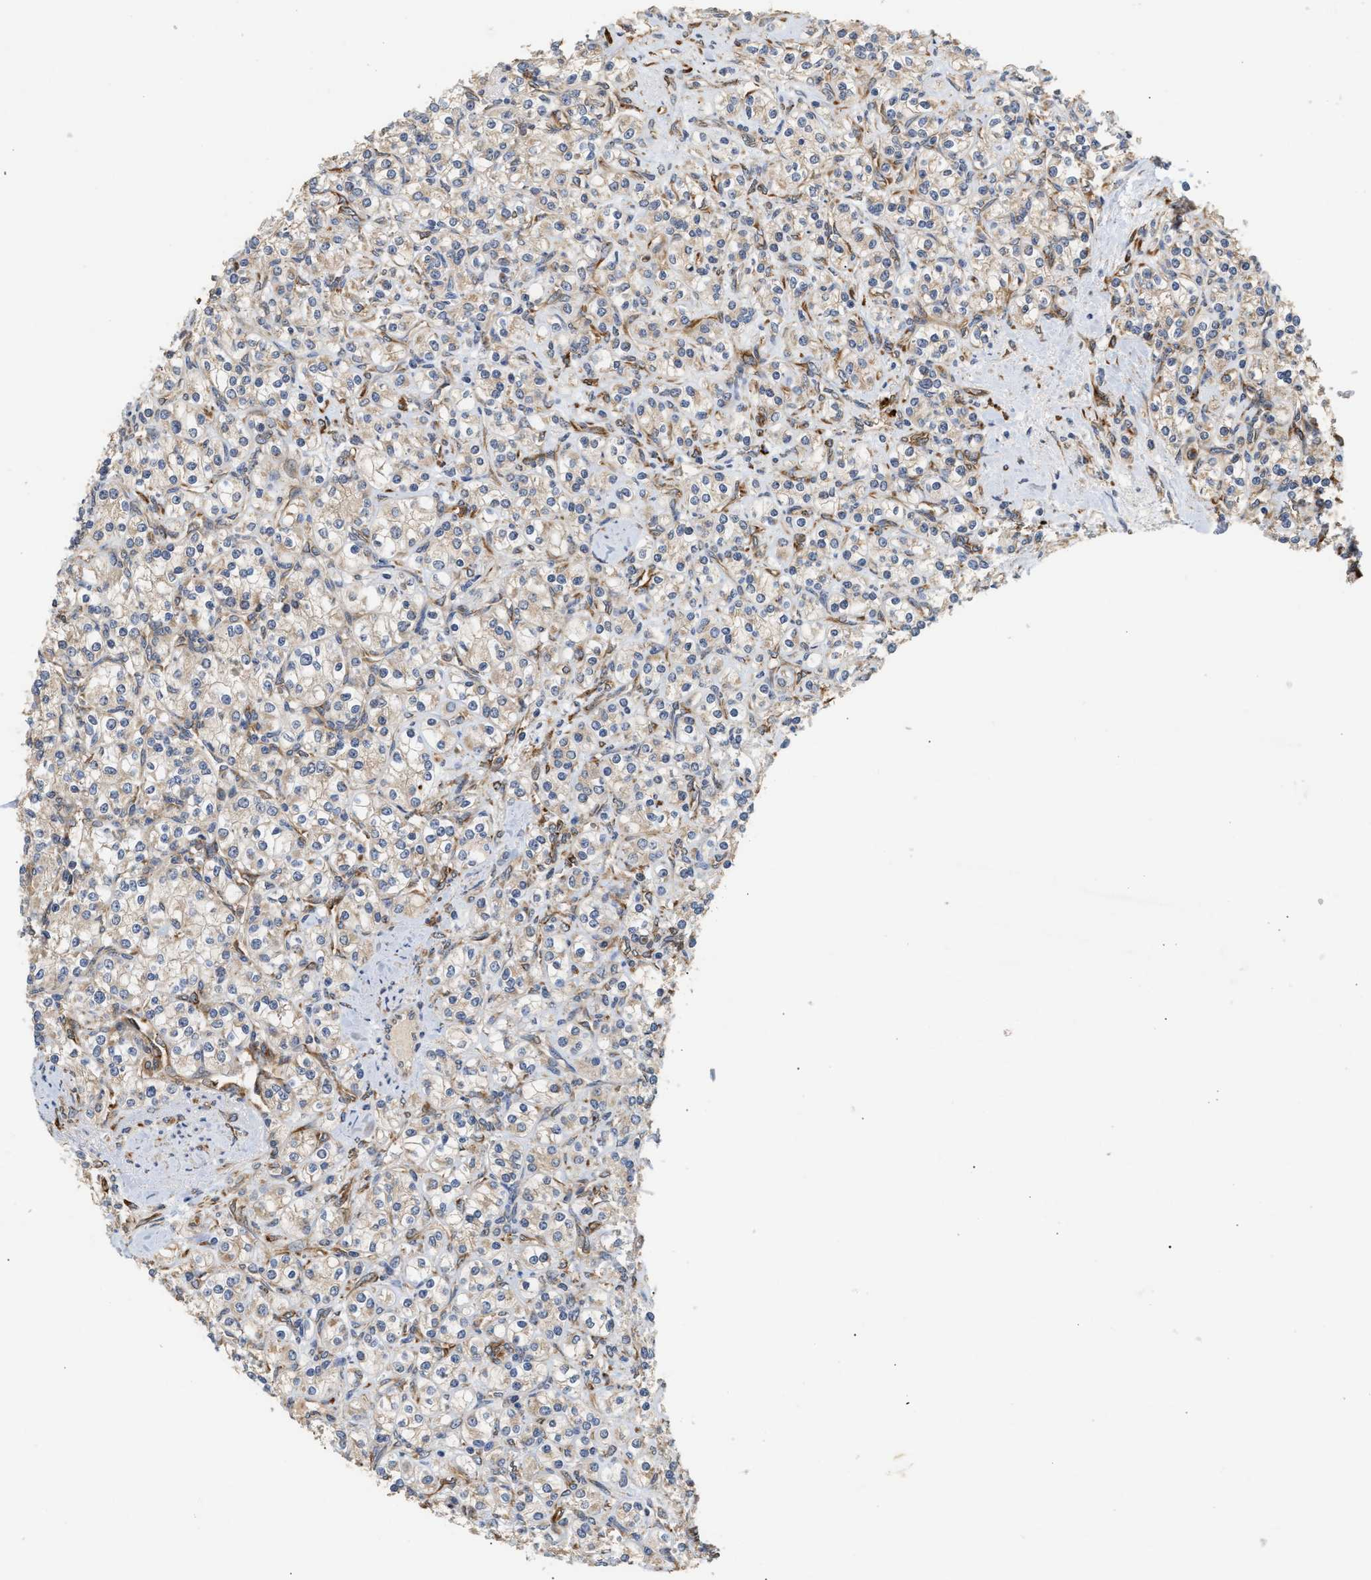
{"staining": {"intensity": "moderate", "quantity": "<25%", "location": "cytoplasmic/membranous"}, "tissue": "renal cancer", "cell_type": "Tumor cells", "image_type": "cancer", "snomed": [{"axis": "morphology", "description": "Adenocarcinoma, NOS"}, {"axis": "topography", "description": "Kidney"}], "caption": "IHC micrograph of human renal cancer stained for a protein (brown), which exhibits low levels of moderate cytoplasmic/membranous expression in about <25% of tumor cells.", "gene": "PLCD1", "patient": {"sex": "male", "age": 77}}